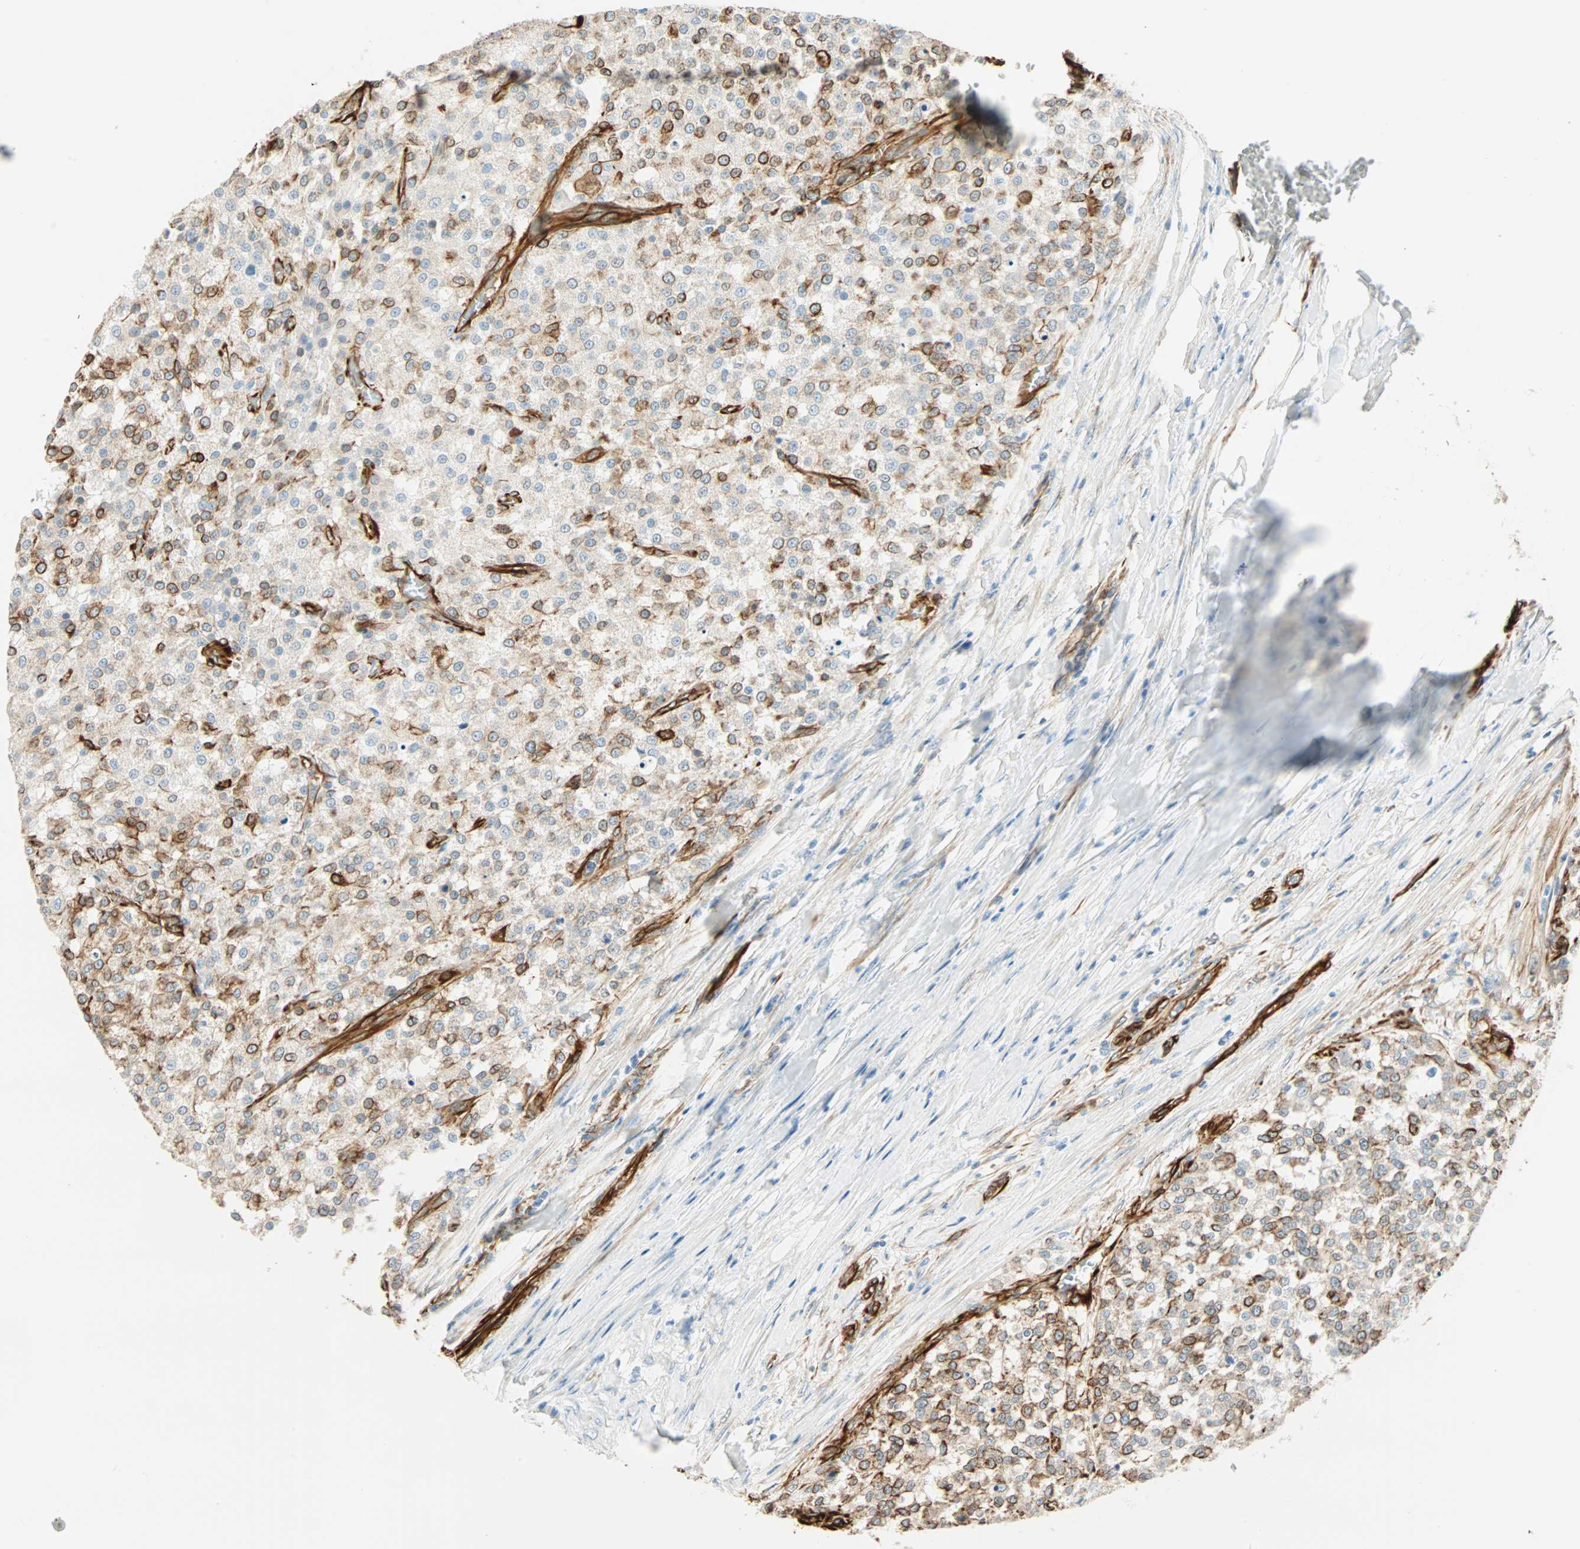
{"staining": {"intensity": "moderate", "quantity": "25%-75%", "location": "cytoplasmic/membranous"}, "tissue": "testis cancer", "cell_type": "Tumor cells", "image_type": "cancer", "snomed": [{"axis": "morphology", "description": "Seminoma, NOS"}, {"axis": "topography", "description": "Testis"}], "caption": "The immunohistochemical stain shows moderate cytoplasmic/membranous expression in tumor cells of testis seminoma tissue.", "gene": "NES", "patient": {"sex": "male", "age": 59}}